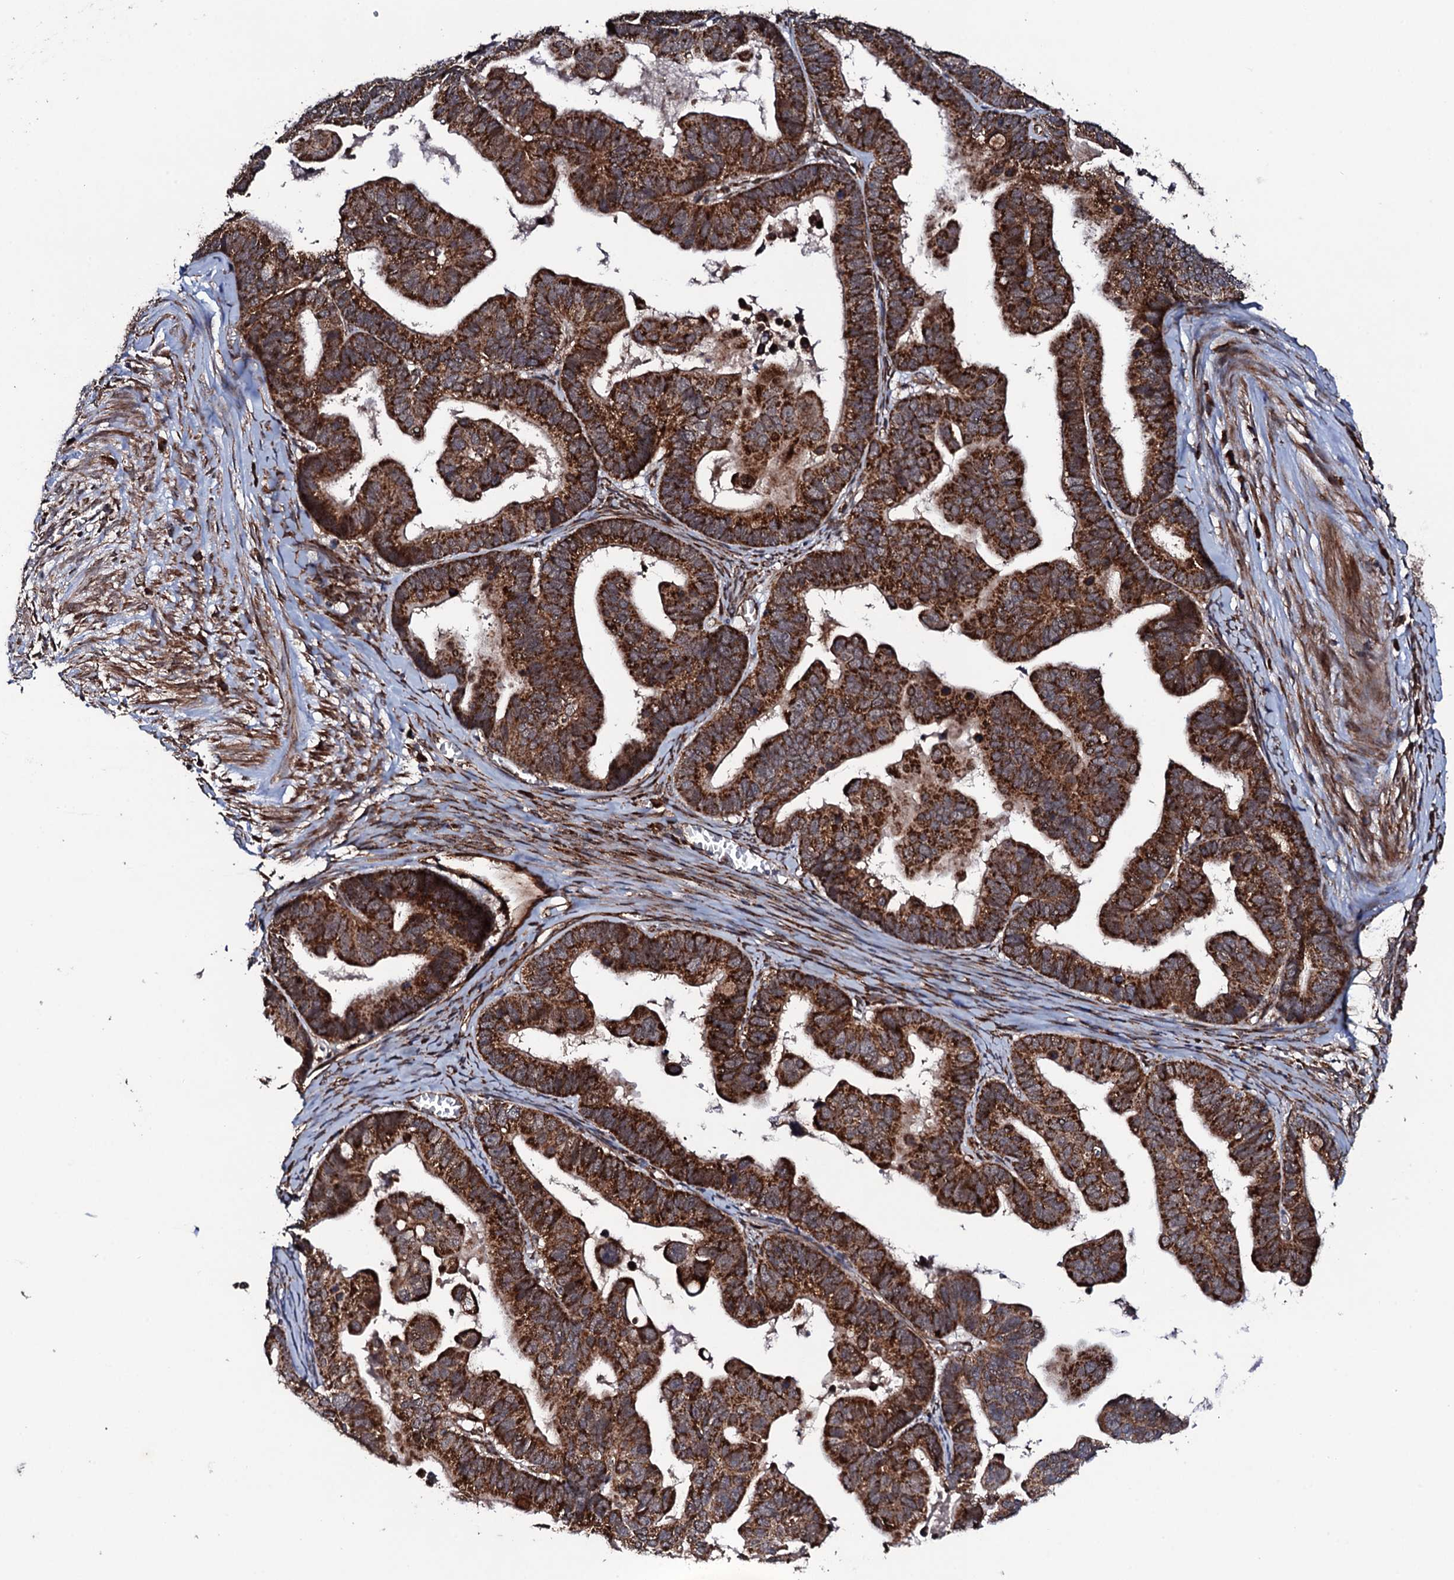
{"staining": {"intensity": "strong", "quantity": ">75%", "location": "cytoplasmic/membranous"}, "tissue": "ovarian cancer", "cell_type": "Tumor cells", "image_type": "cancer", "snomed": [{"axis": "morphology", "description": "Cystadenocarcinoma, serous, NOS"}, {"axis": "topography", "description": "Ovary"}], "caption": "Protein positivity by IHC reveals strong cytoplasmic/membranous expression in approximately >75% of tumor cells in ovarian serous cystadenocarcinoma.", "gene": "MTIF3", "patient": {"sex": "female", "age": 56}}